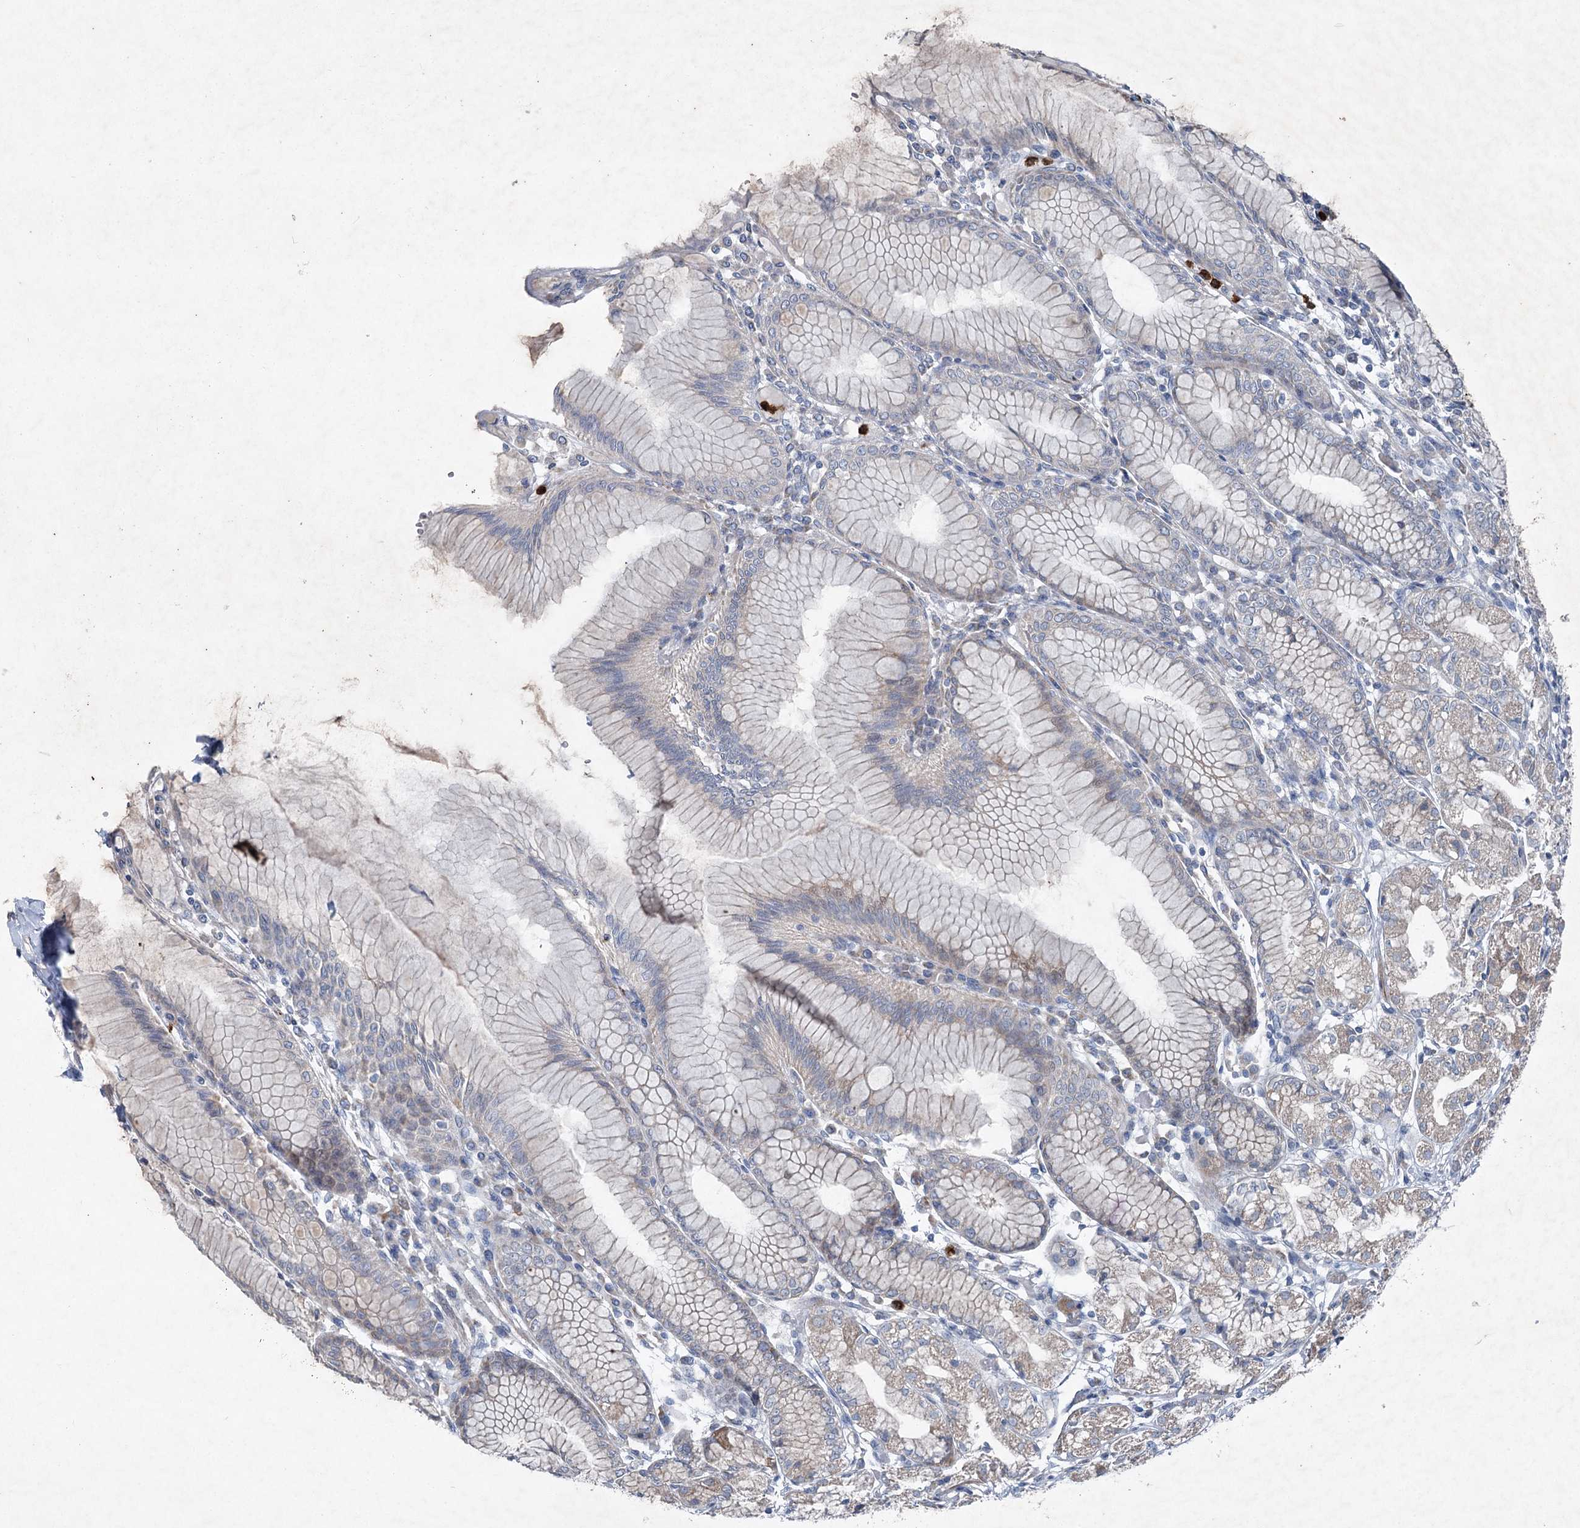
{"staining": {"intensity": "moderate", "quantity": "25%-75%", "location": "cytoplasmic/membranous"}, "tissue": "stomach", "cell_type": "Glandular cells", "image_type": "normal", "snomed": [{"axis": "morphology", "description": "Normal tissue, NOS"}, {"axis": "topography", "description": "Stomach"}], "caption": "This is a histology image of immunohistochemistry staining of unremarkable stomach, which shows moderate expression in the cytoplasmic/membranous of glandular cells.", "gene": "ENSG00000285330", "patient": {"sex": "female", "age": 57}}